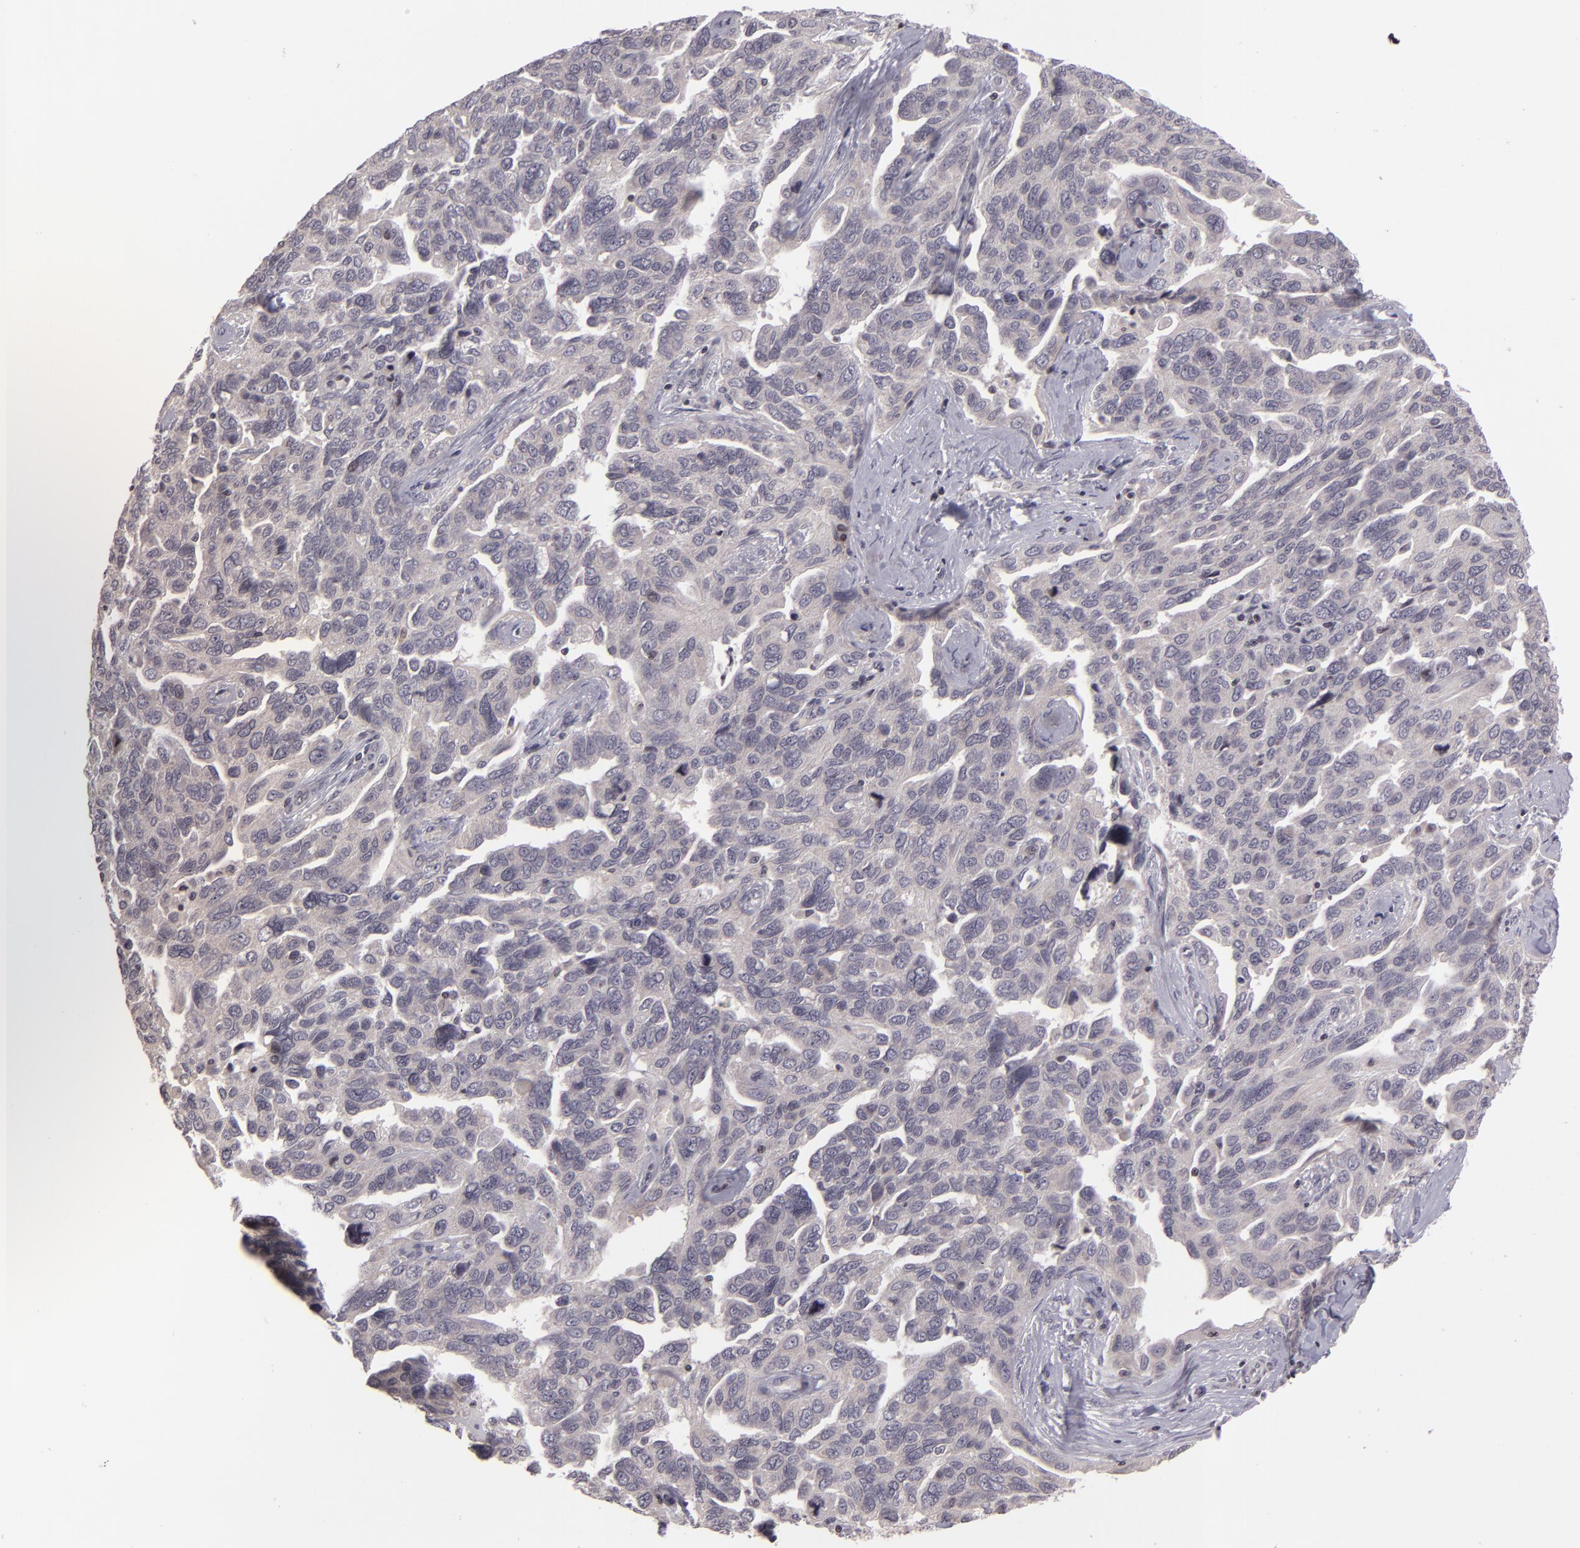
{"staining": {"intensity": "negative", "quantity": "none", "location": "none"}, "tissue": "ovarian cancer", "cell_type": "Tumor cells", "image_type": "cancer", "snomed": [{"axis": "morphology", "description": "Cystadenocarcinoma, serous, NOS"}, {"axis": "topography", "description": "Ovary"}], "caption": "This is an immunohistochemistry image of ovarian cancer (serous cystadenocarcinoma). There is no expression in tumor cells.", "gene": "AKAP6", "patient": {"sex": "female", "age": 64}}